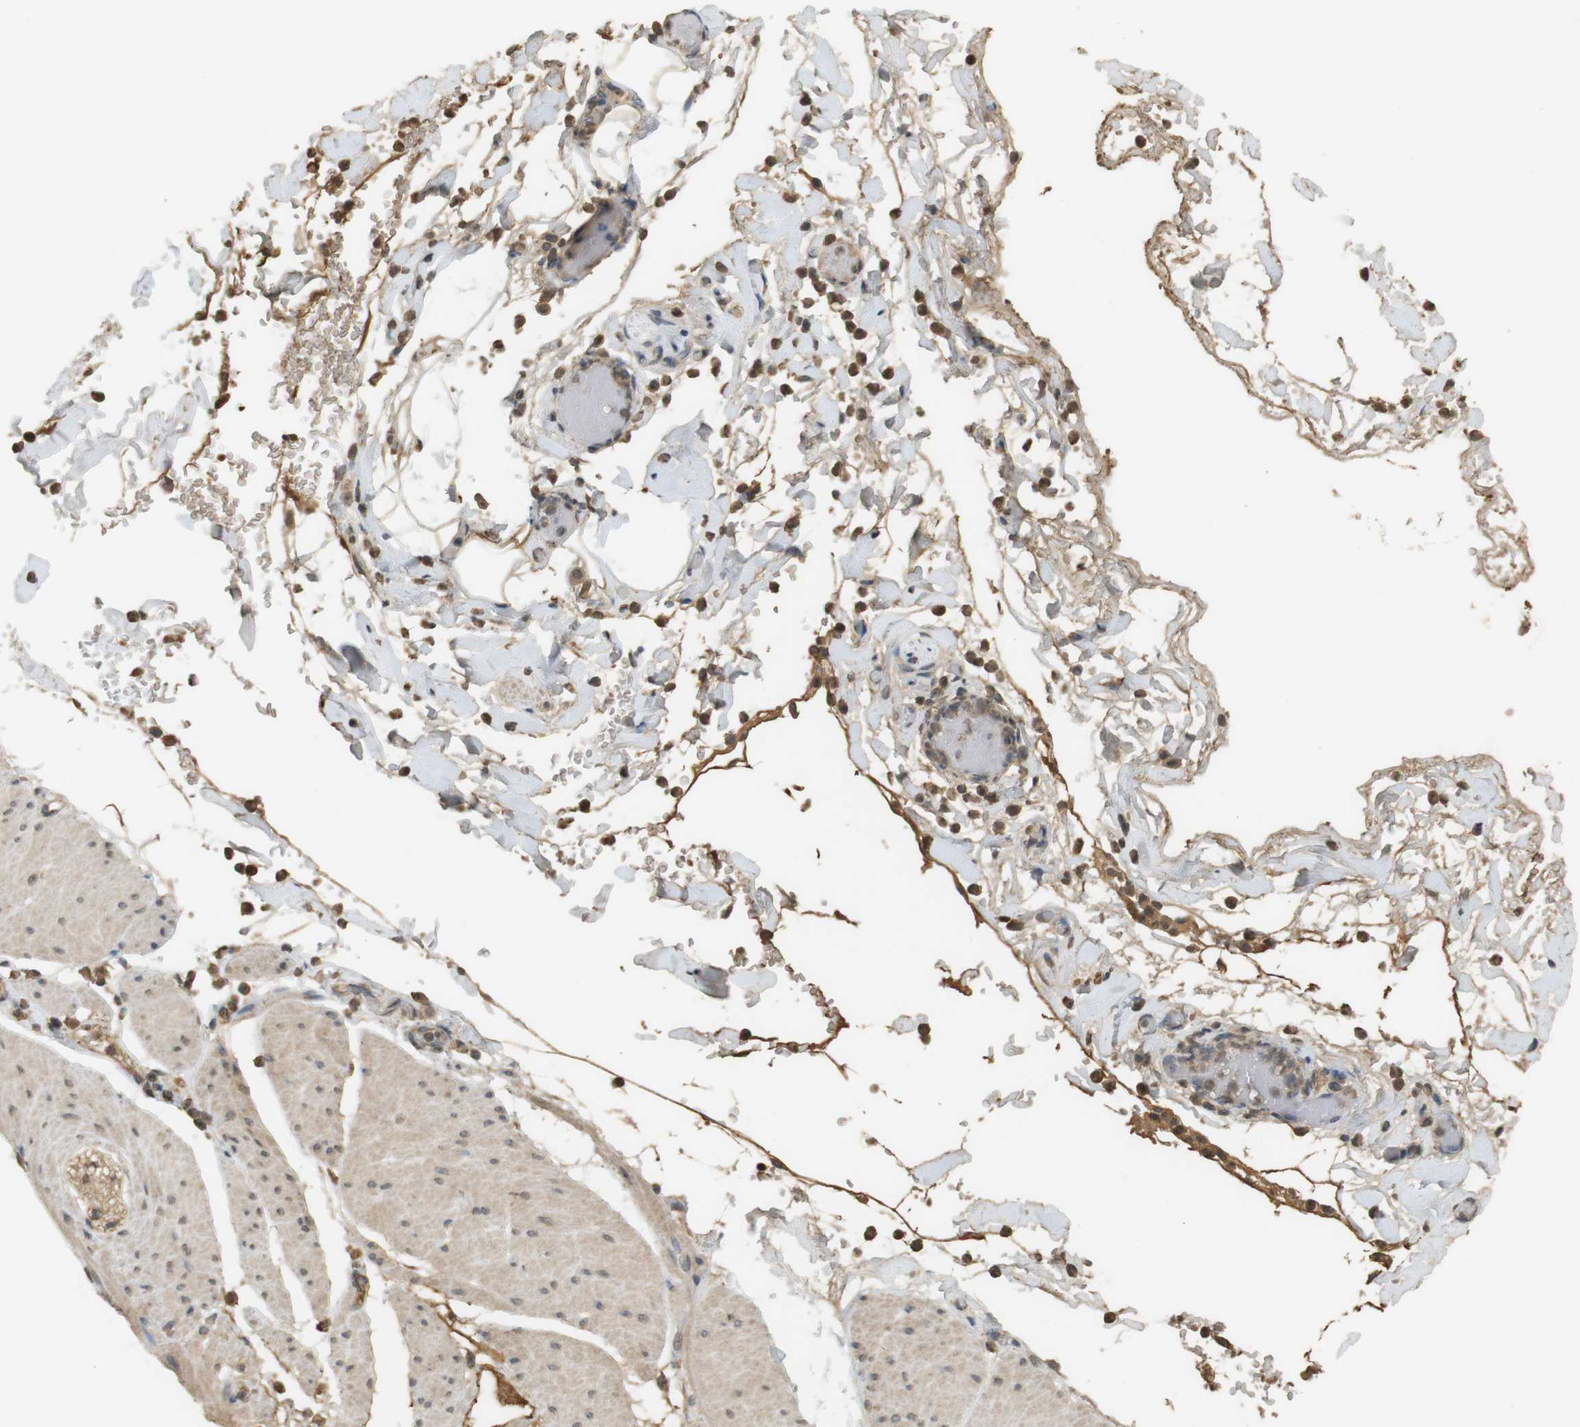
{"staining": {"intensity": "weak", "quantity": "<25%", "location": "nuclear"}, "tissue": "smooth muscle", "cell_type": "Smooth muscle cells", "image_type": "normal", "snomed": [{"axis": "morphology", "description": "Normal tissue, NOS"}, {"axis": "topography", "description": "Smooth muscle"}, {"axis": "topography", "description": "Colon"}], "caption": "High power microscopy photomicrograph of an immunohistochemistry (IHC) photomicrograph of benign smooth muscle, revealing no significant staining in smooth muscle cells.", "gene": "SRR", "patient": {"sex": "male", "age": 67}}